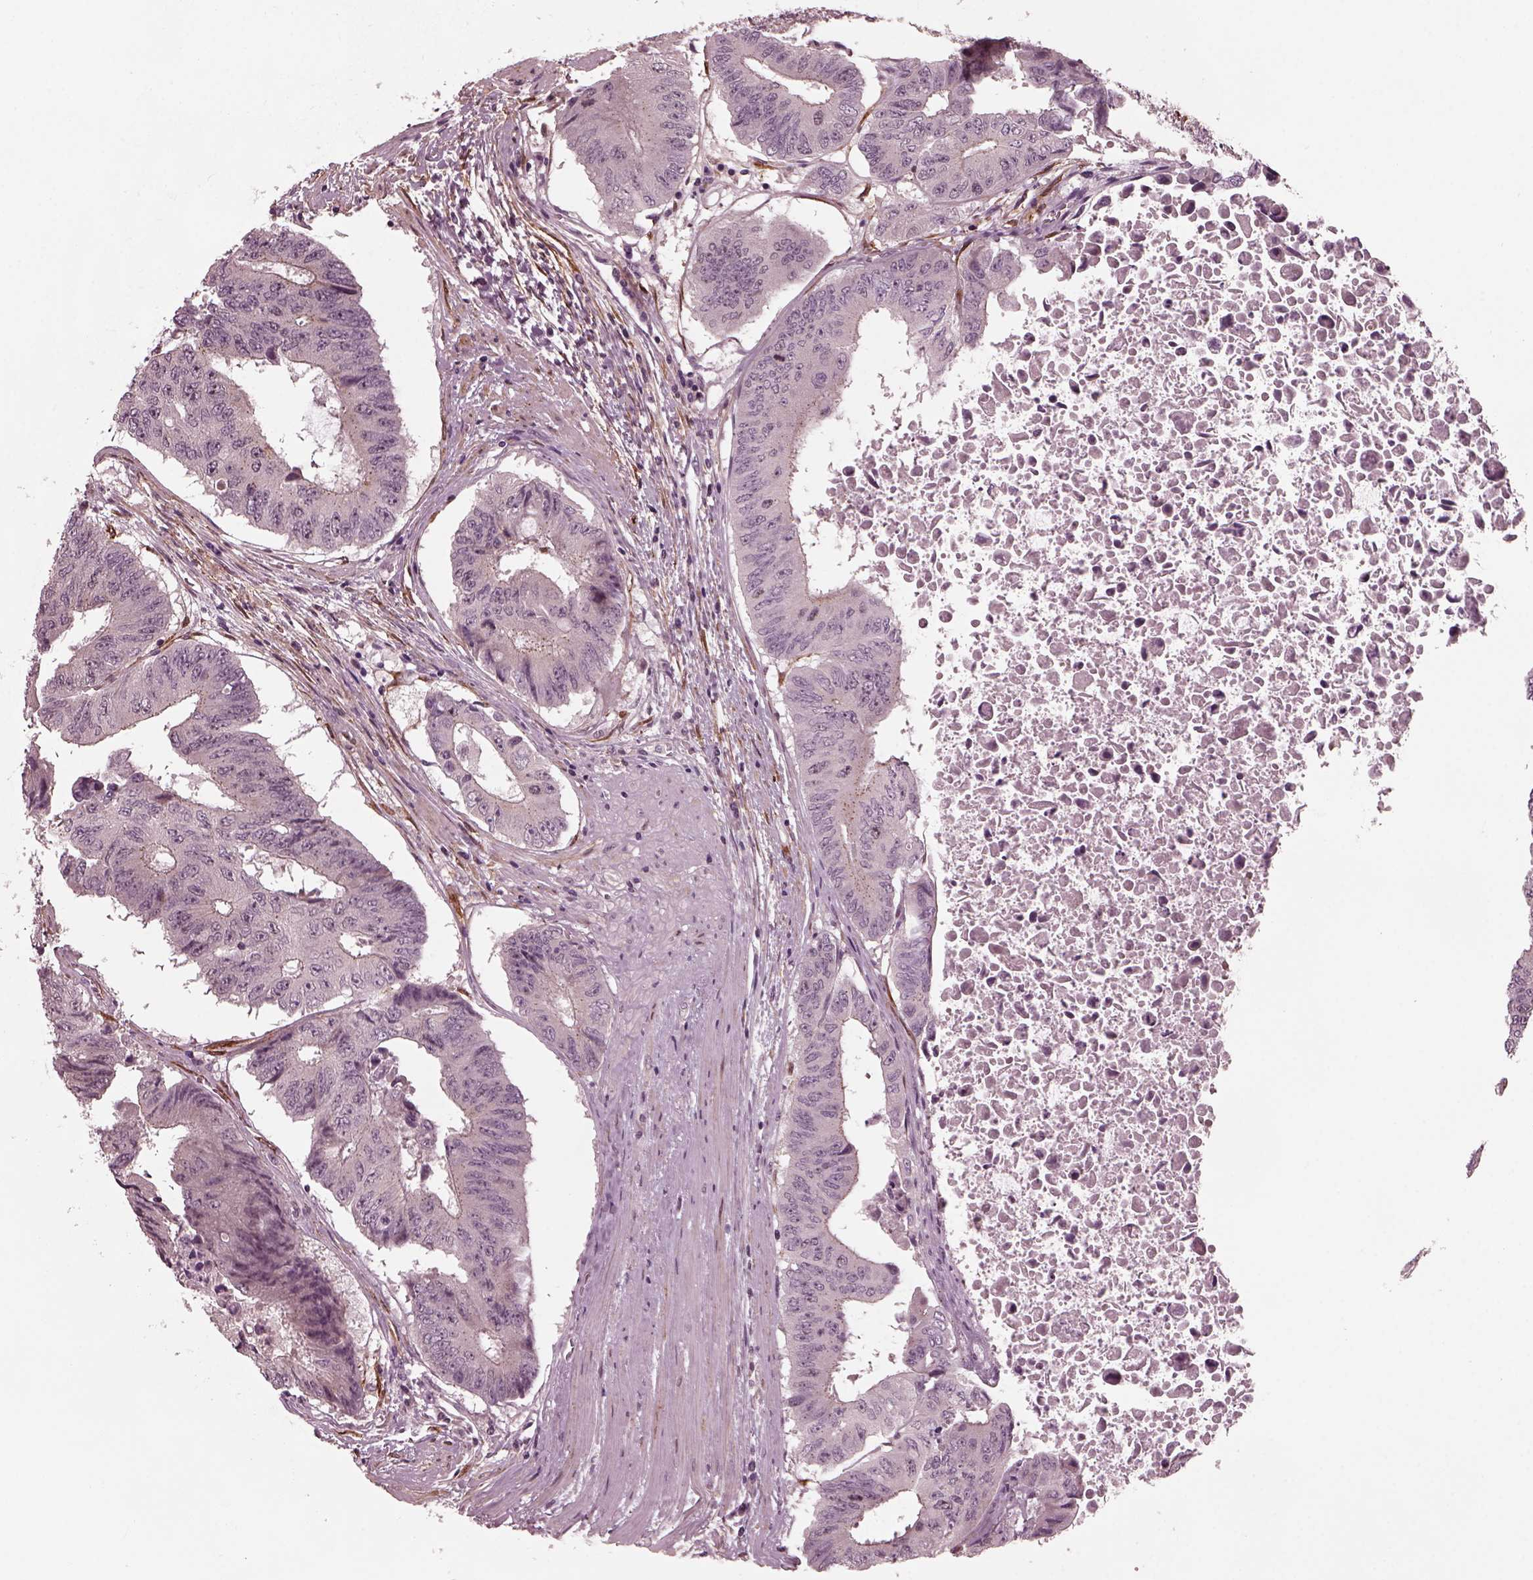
{"staining": {"intensity": "negative", "quantity": "none", "location": "none"}, "tissue": "colorectal cancer", "cell_type": "Tumor cells", "image_type": "cancer", "snomed": [{"axis": "morphology", "description": "Adenocarcinoma, NOS"}, {"axis": "topography", "description": "Rectum"}], "caption": "Colorectal adenocarcinoma was stained to show a protein in brown. There is no significant expression in tumor cells.", "gene": "SAXO1", "patient": {"sex": "male", "age": 59}}